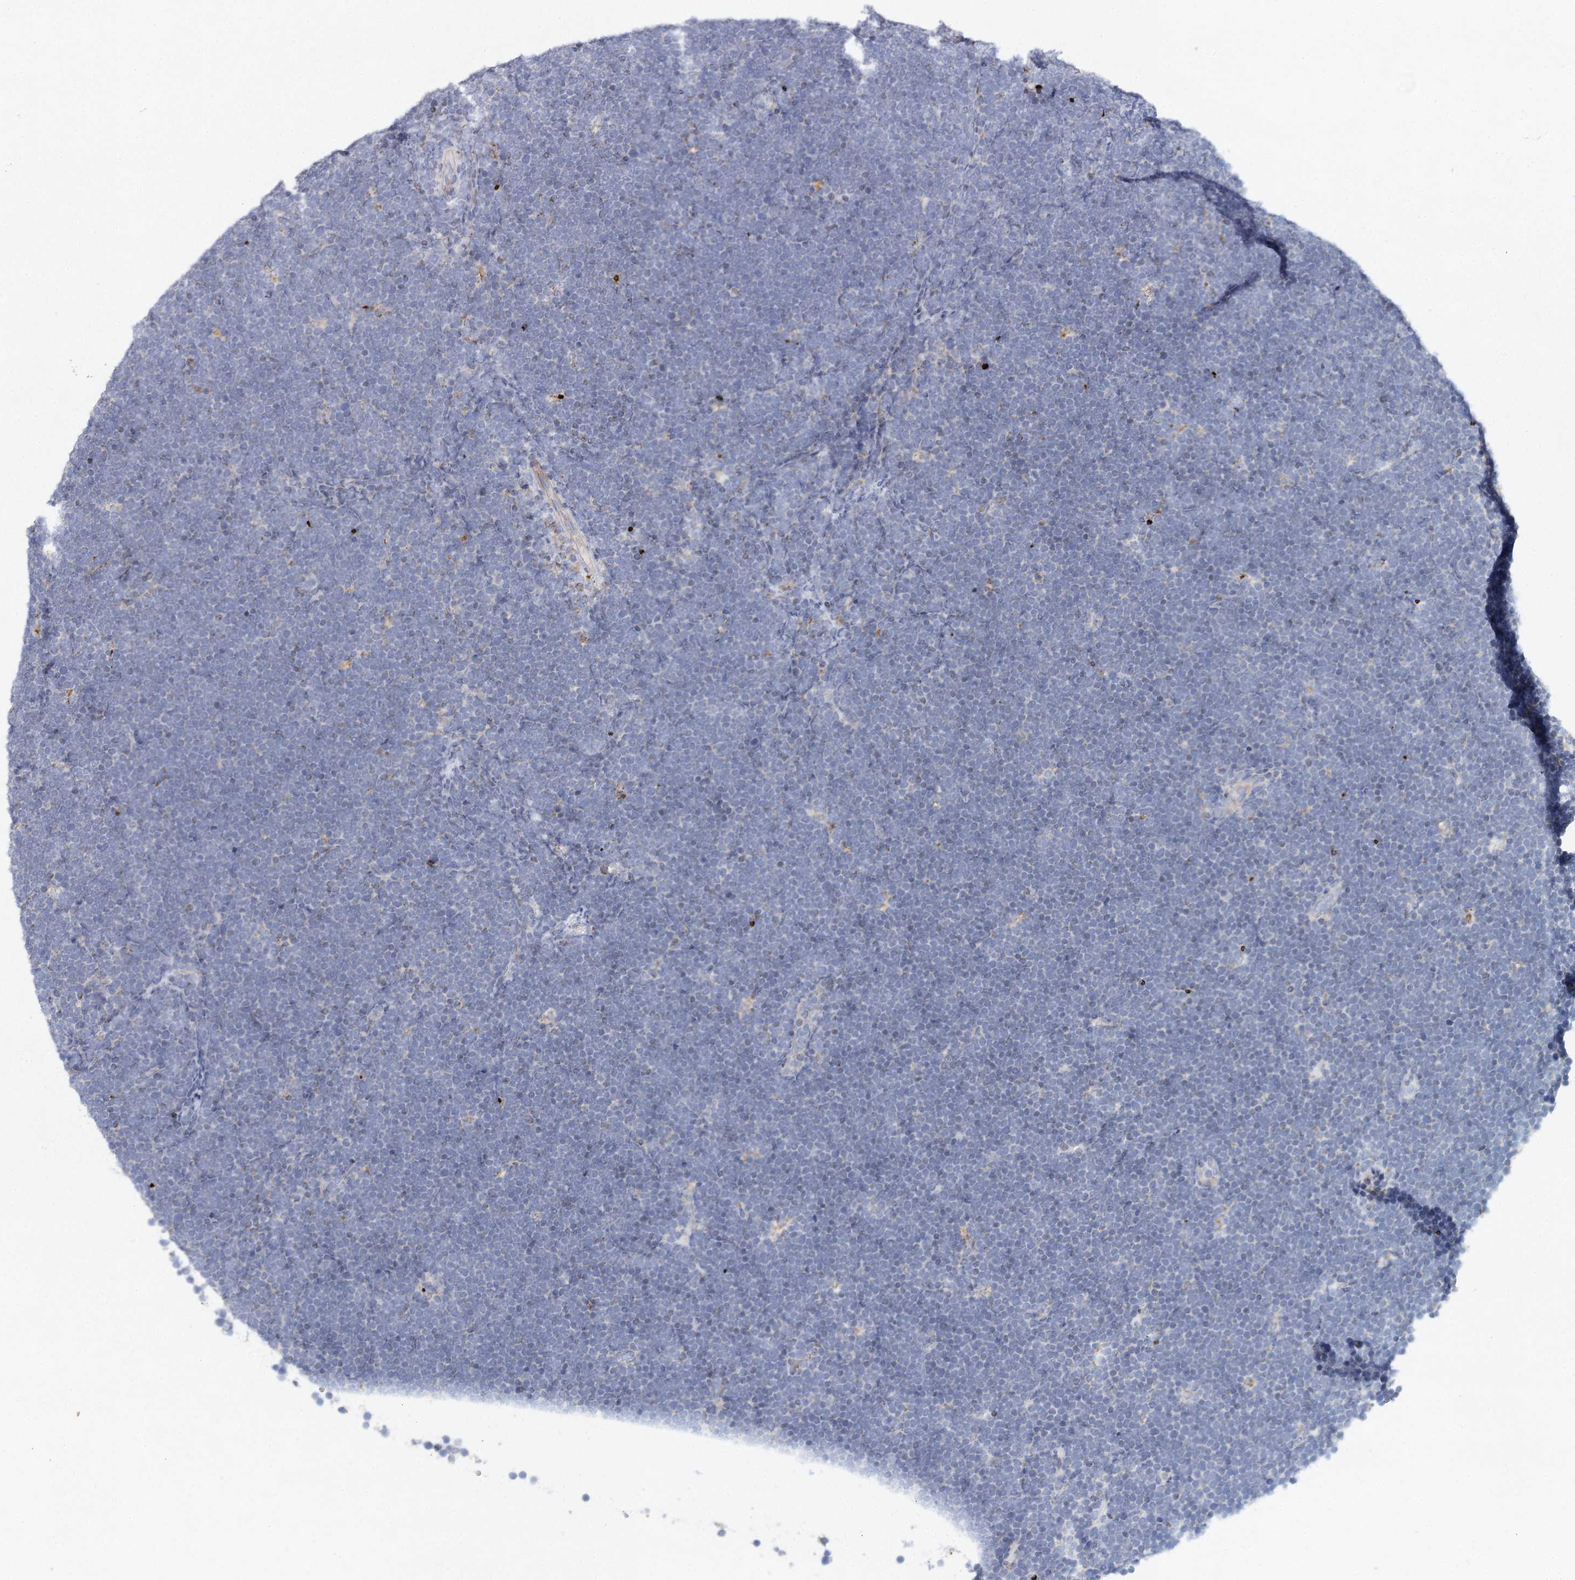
{"staining": {"intensity": "negative", "quantity": "none", "location": "none"}, "tissue": "lymphoma", "cell_type": "Tumor cells", "image_type": "cancer", "snomed": [{"axis": "morphology", "description": "Malignant lymphoma, non-Hodgkin's type, High grade"}, {"axis": "topography", "description": "Lymph node"}], "caption": "Lymphoma stained for a protein using immunohistochemistry (IHC) displays no positivity tumor cells.", "gene": "XPO6", "patient": {"sex": "male", "age": 13}}